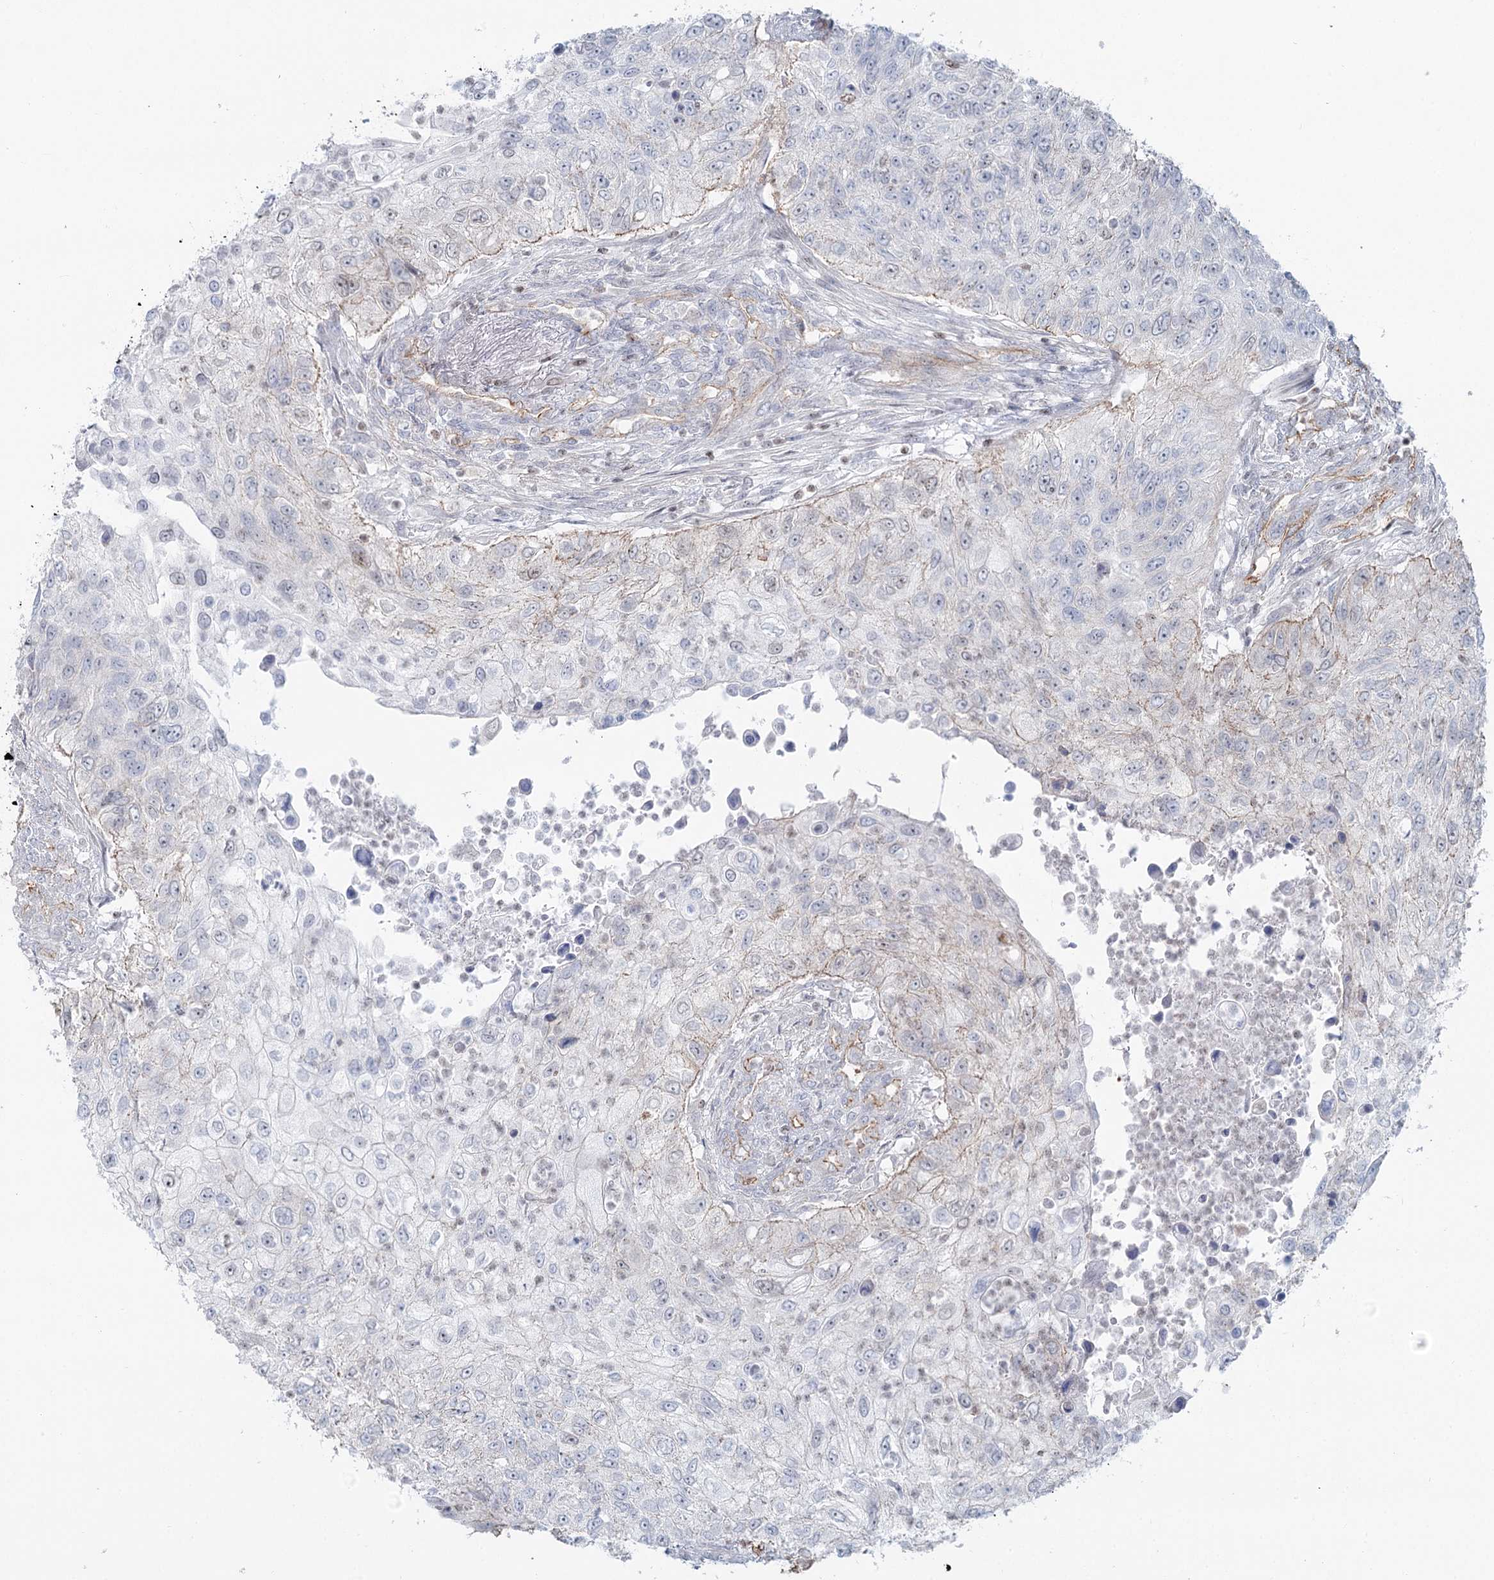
{"staining": {"intensity": "negative", "quantity": "none", "location": "none"}, "tissue": "urothelial cancer", "cell_type": "Tumor cells", "image_type": "cancer", "snomed": [{"axis": "morphology", "description": "Urothelial carcinoma, High grade"}, {"axis": "topography", "description": "Urinary bladder"}], "caption": "Urothelial cancer was stained to show a protein in brown. There is no significant expression in tumor cells.", "gene": "ZFYVE28", "patient": {"sex": "female", "age": 60}}